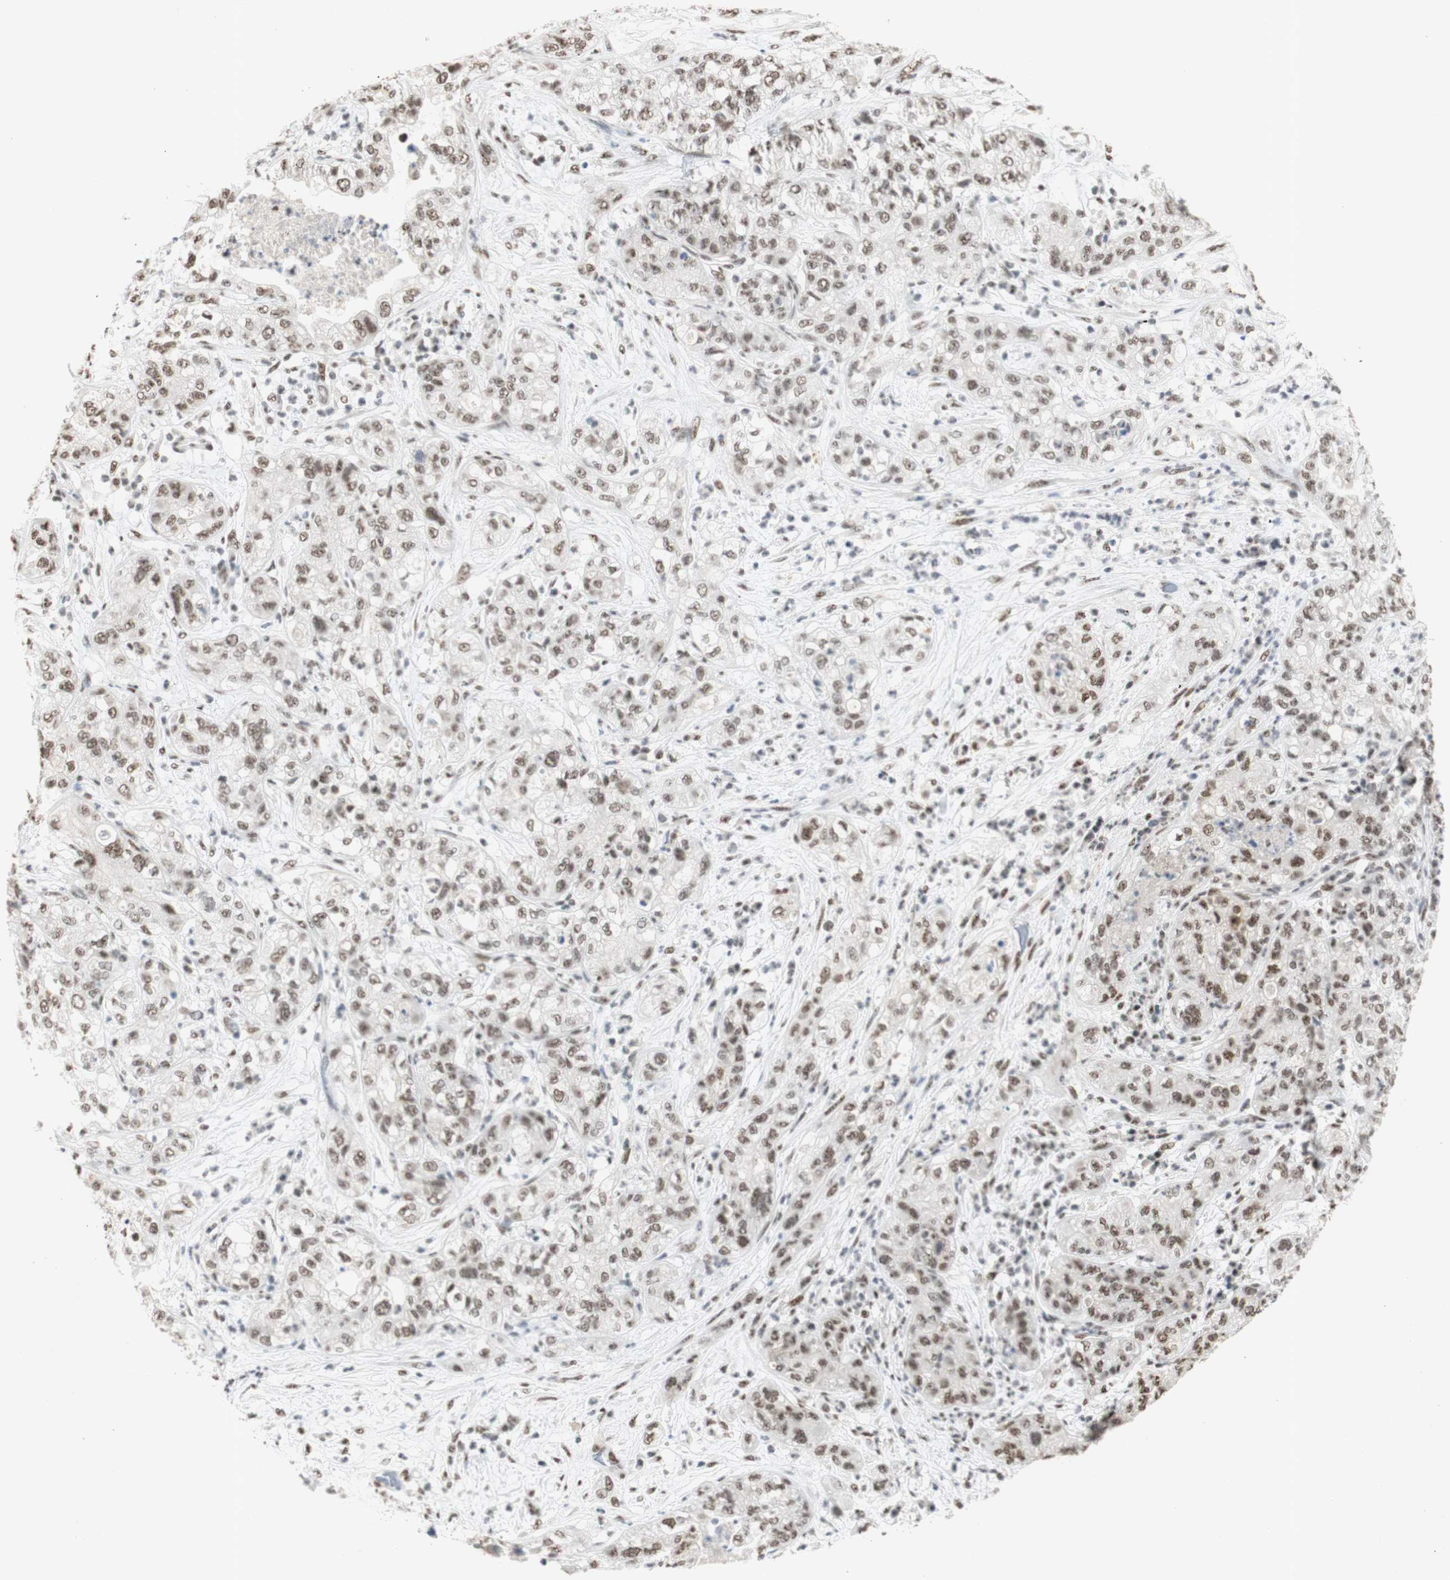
{"staining": {"intensity": "moderate", "quantity": ">75%", "location": "nuclear"}, "tissue": "pancreatic cancer", "cell_type": "Tumor cells", "image_type": "cancer", "snomed": [{"axis": "morphology", "description": "Adenocarcinoma, NOS"}, {"axis": "topography", "description": "Pancreas"}], "caption": "An image showing moderate nuclear expression in about >75% of tumor cells in pancreatic cancer (adenocarcinoma), as visualized by brown immunohistochemical staining.", "gene": "SNRPB", "patient": {"sex": "female", "age": 78}}